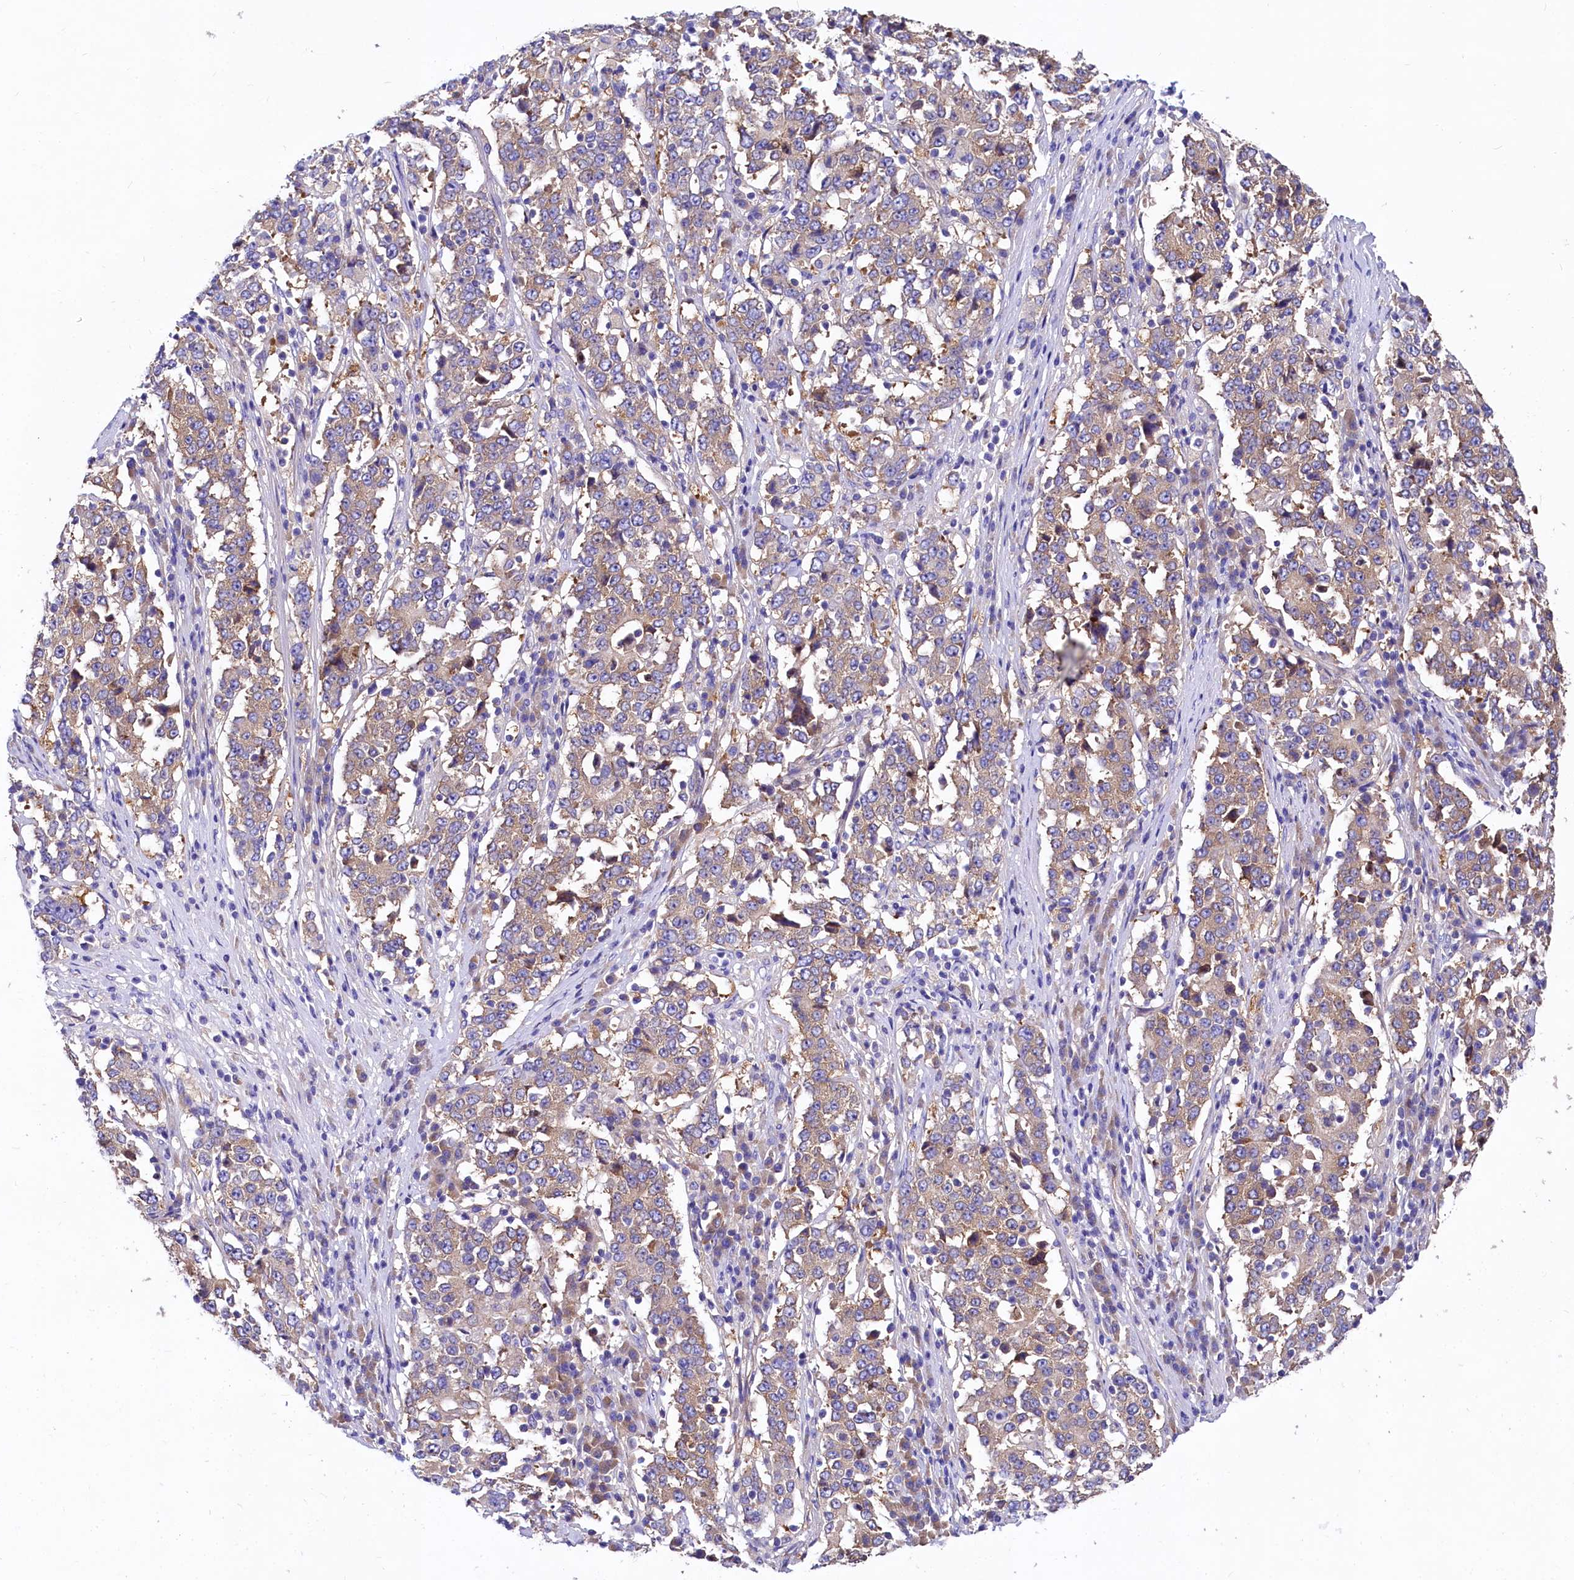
{"staining": {"intensity": "weak", "quantity": "25%-75%", "location": "cytoplasmic/membranous"}, "tissue": "stomach cancer", "cell_type": "Tumor cells", "image_type": "cancer", "snomed": [{"axis": "morphology", "description": "Adenocarcinoma, NOS"}, {"axis": "topography", "description": "Stomach"}], "caption": "Protein expression by IHC displays weak cytoplasmic/membranous staining in approximately 25%-75% of tumor cells in adenocarcinoma (stomach).", "gene": "QARS1", "patient": {"sex": "male", "age": 59}}